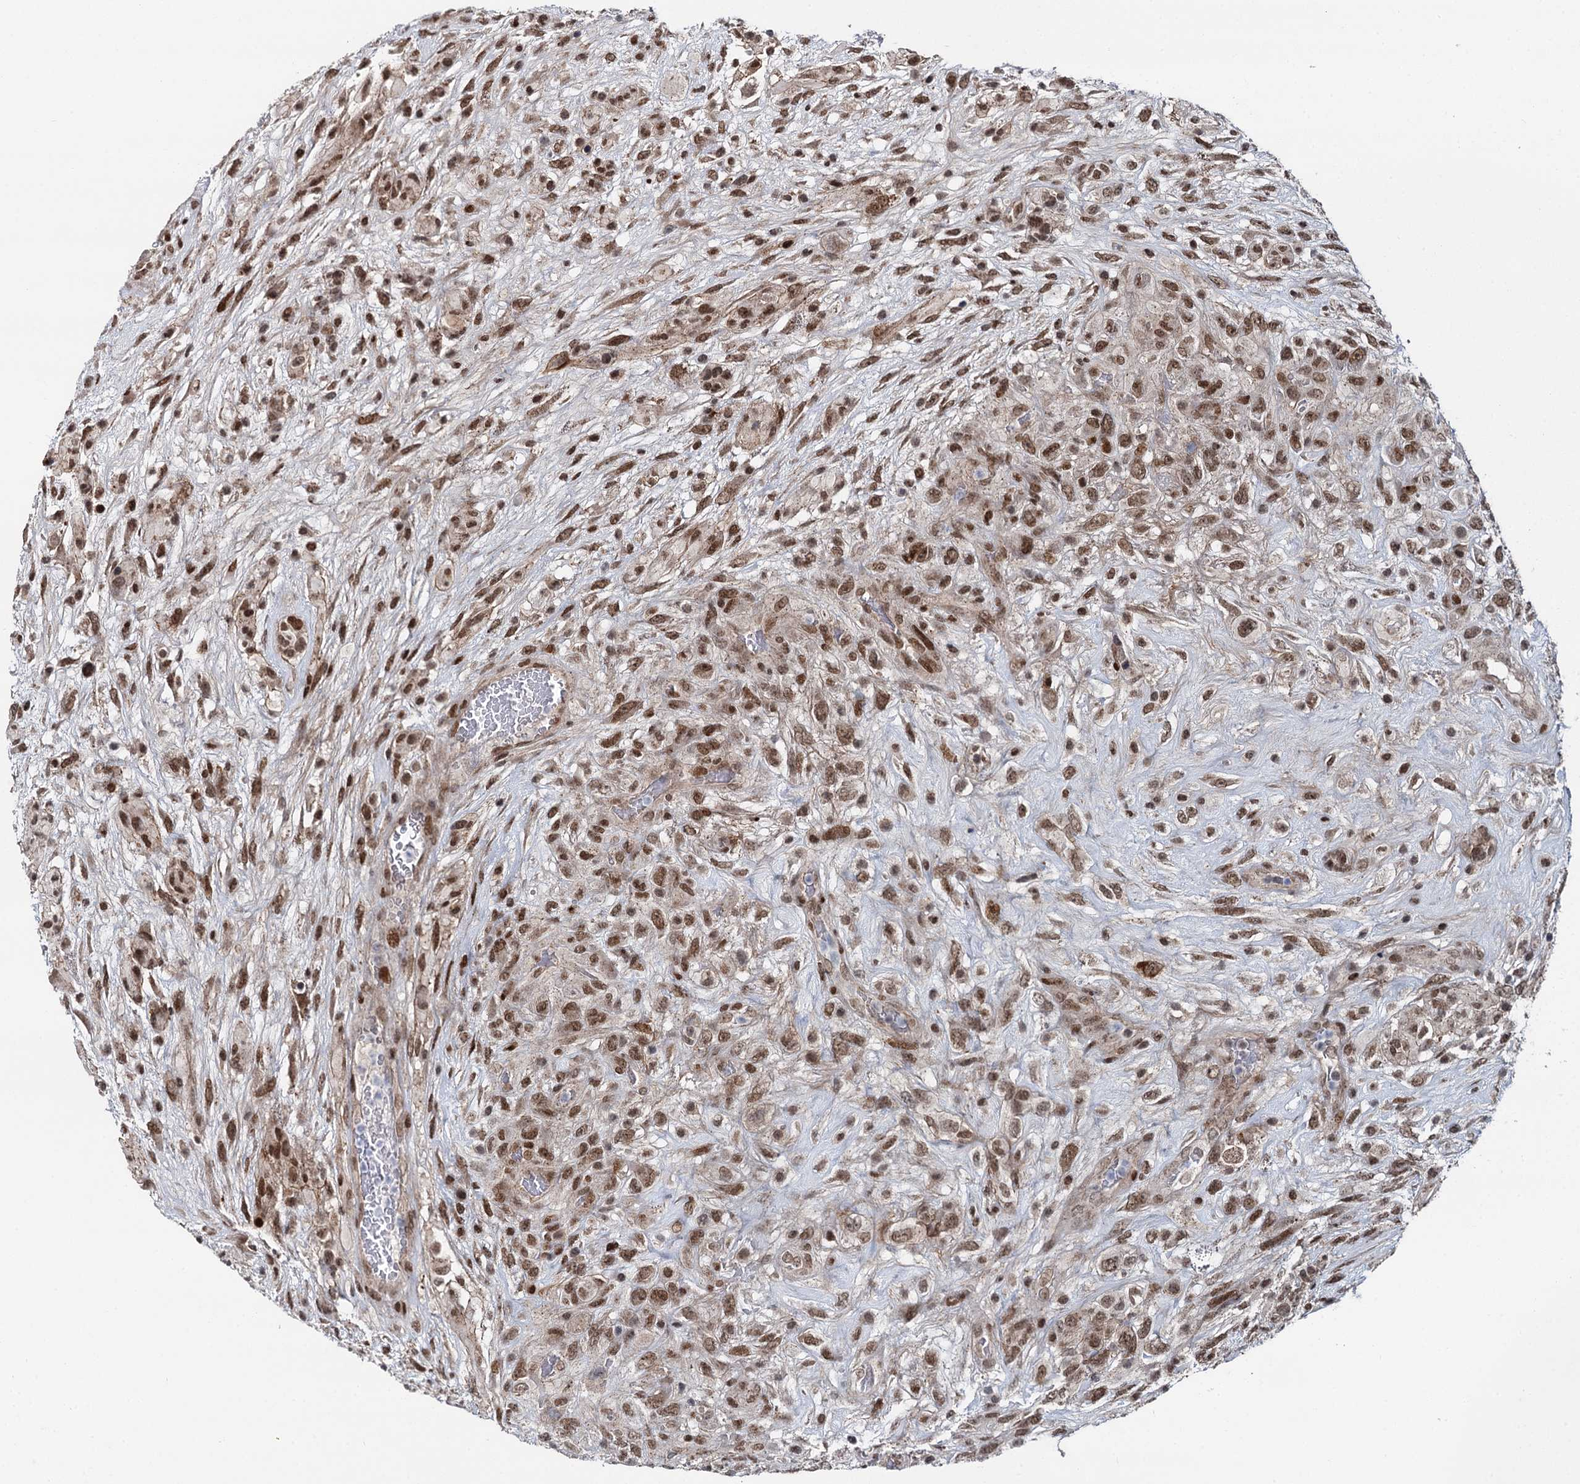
{"staining": {"intensity": "moderate", "quantity": ">75%", "location": "nuclear"}, "tissue": "glioma", "cell_type": "Tumor cells", "image_type": "cancer", "snomed": [{"axis": "morphology", "description": "Glioma, malignant, High grade"}, {"axis": "topography", "description": "Brain"}], "caption": "Immunohistochemistry of glioma shows medium levels of moderate nuclear expression in approximately >75% of tumor cells. (brown staining indicates protein expression, while blue staining denotes nuclei).", "gene": "RUFY2", "patient": {"sex": "male", "age": 61}}